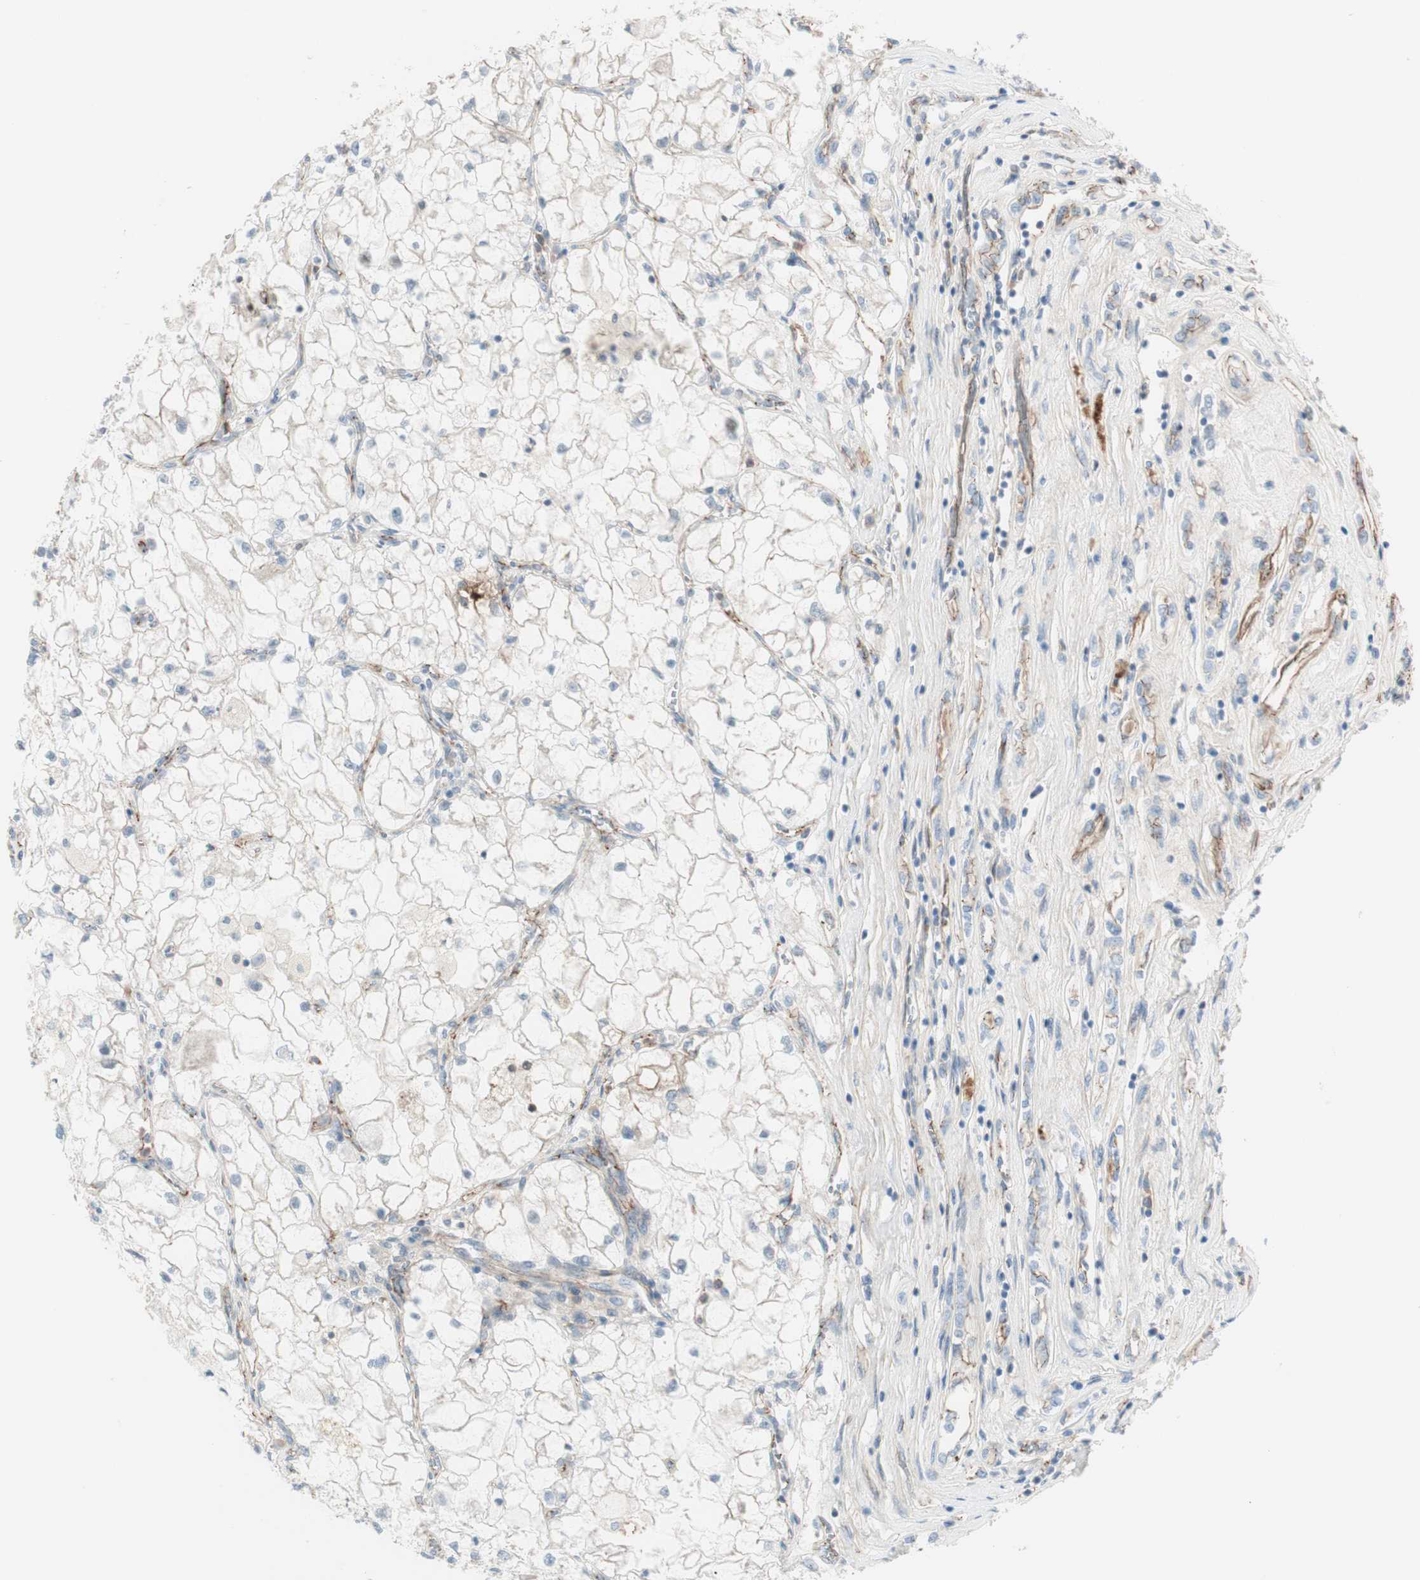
{"staining": {"intensity": "negative", "quantity": "none", "location": "none"}, "tissue": "renal cancer", "cell_type": "Tumor cells", "image_type": "cancer", "snomed": [{"axis": "morphology", "description": "Adenocarcinoma, NOS"}, {"axis": "topography", "description": "Kidney"}], "caption": "Renal cancer was stained to show a protein in brown. There is no significant staining in tumor cells. Nuclei are stained in blue.", "gene": "TJP1", "patient": {"sex": "female", "age": 70}}